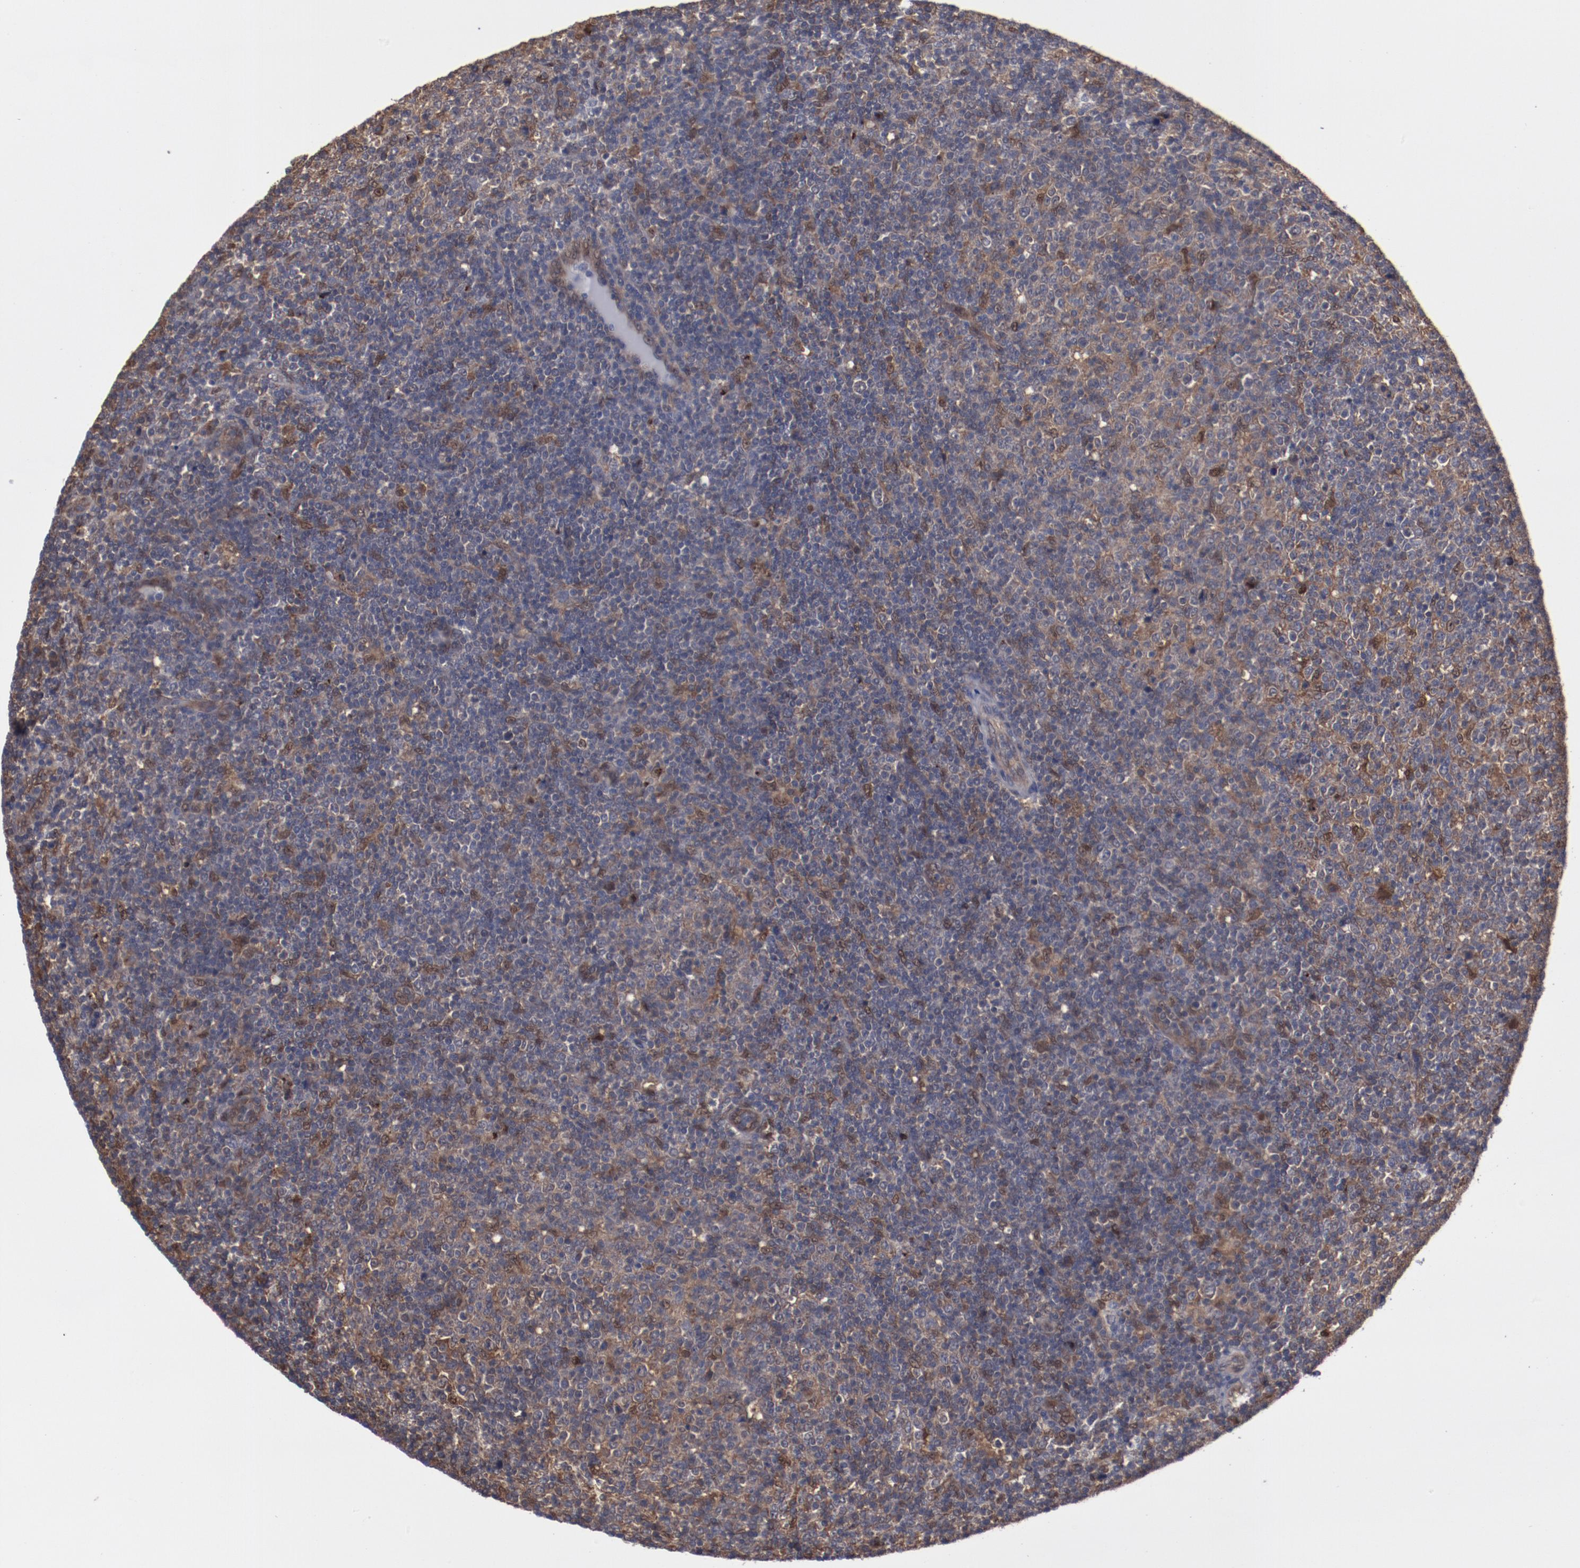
{"staining": {"intensity": "moderate", "quantity": "25%-75%", "location": "cytoplasmic/membranous,nuclear"}, "tissue": "lymphoma", "cell_type": "Tumor cells", "image_type": "cancer", "snomed": [{"axis": "morphology", "description": "Malignant lymphoma, non-Hodgkin's type, Low grade"}, {"axis": "topography", "description": "Lymph node"}], "caption": "Lymphoma stained with a brown dye shows moderate cytoplasmic/membranous and nuclear positive staining in about 25%-75% of tumor cells.", "gene": "DNAAF2", "patient": {"sex": "male", "age": 70}}